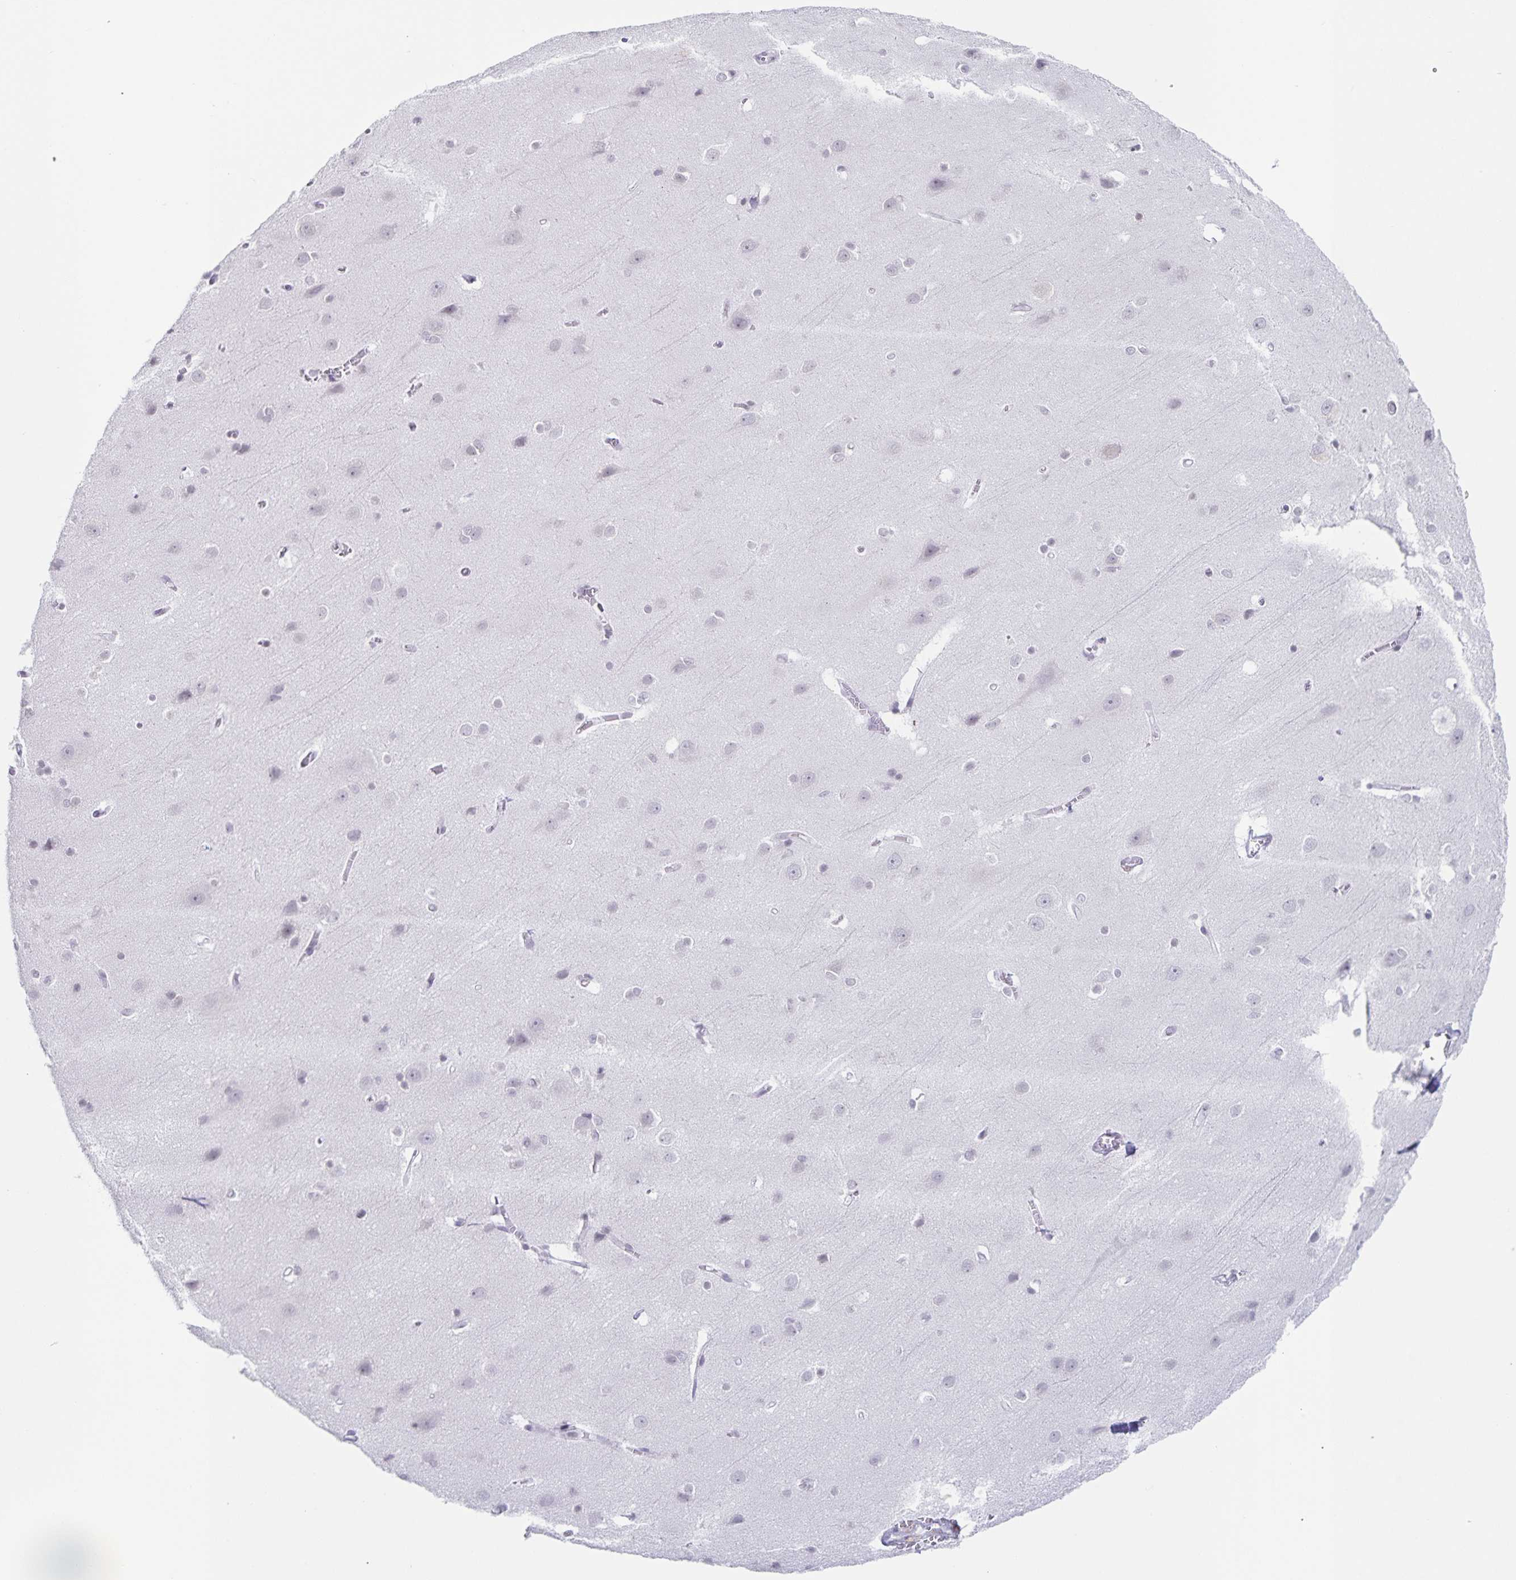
{"staining": {"intensity": "negative", "quantity": "none", "location": "none"}, "tissue": "cerebral cortex", "cell_type": "Endothelial cells", "image_type": "normal", "snomed": [{"axis": "morphology", "description": "Normal tissue, NOS"}, {"axis": "topography", "description": "Cerebral cortex"}], "caption": "Cerebral cortex was stained to show a protein in brown. There is no significant expression in endothelial cells. (DAB immunohistochemistry (IHC), high magnification).", "gene": "LCE6A", "patient": {"sex": "male", "age": 37}}